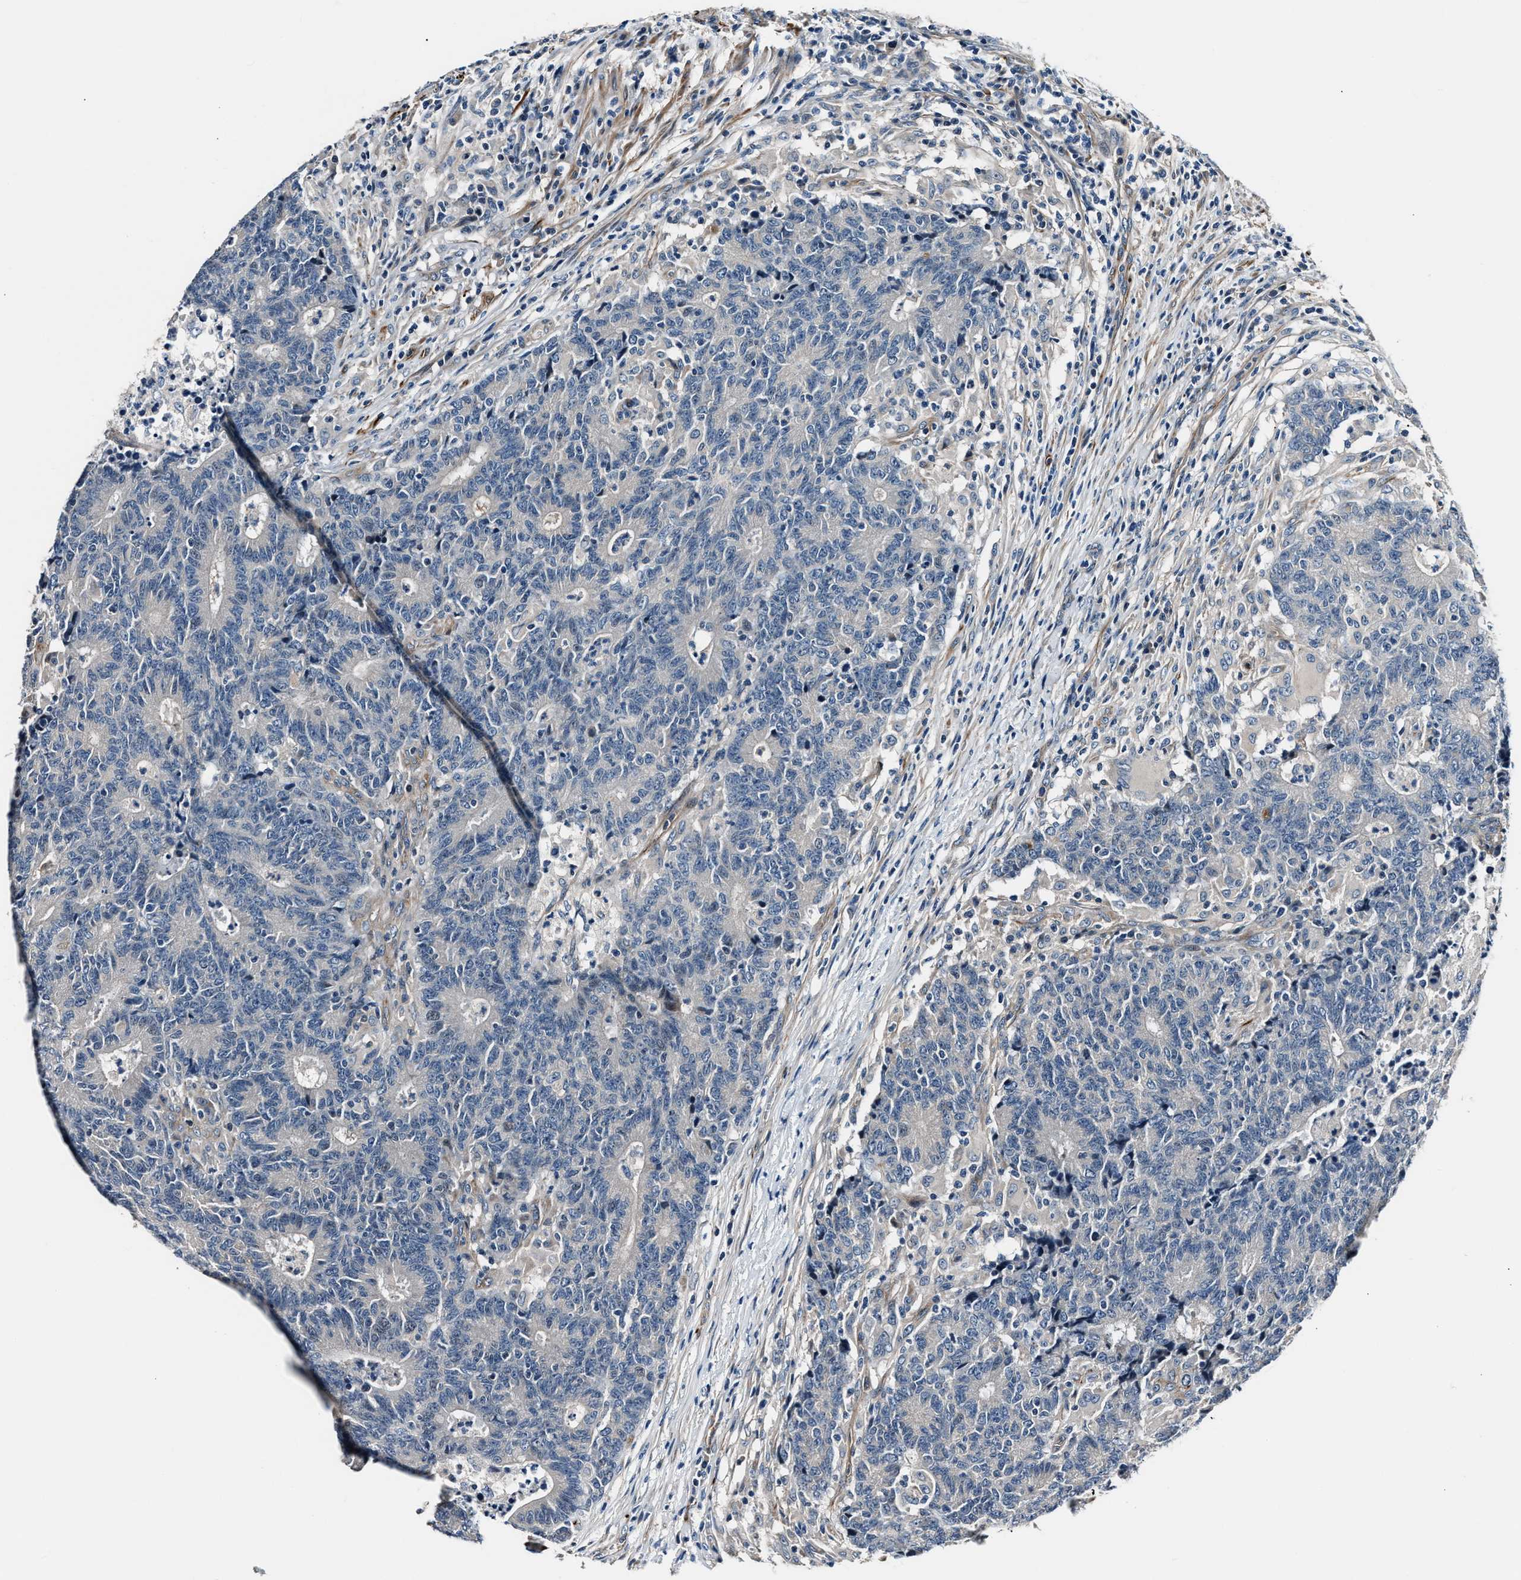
{"staining": {"intensity": "negative", "quantity": "none", "location": "none"}, "tissue": "colorectal cancer", "cell_type": "Tumor cells", "image_type": "cancer", "snomed": [{"axis": "morphology", "description": "Normal tissue, NOS"}, {"axis": "morphology", "description": "Adenocarcinoma, NOS"}, {"axis": "topography", "description": "Colon"}], "caption": "IHC of colorectal adenocarcinoma shows no expression in tumor cells. (Stains: DAB (3,3'-diaminobenzidine) immunohistochemistry with hematoxylin counter stain, Microscopy: brightfield microscopy at high magnification).", "gene": "MPDZ", "patient": {"sex": "female", "age": 75}}